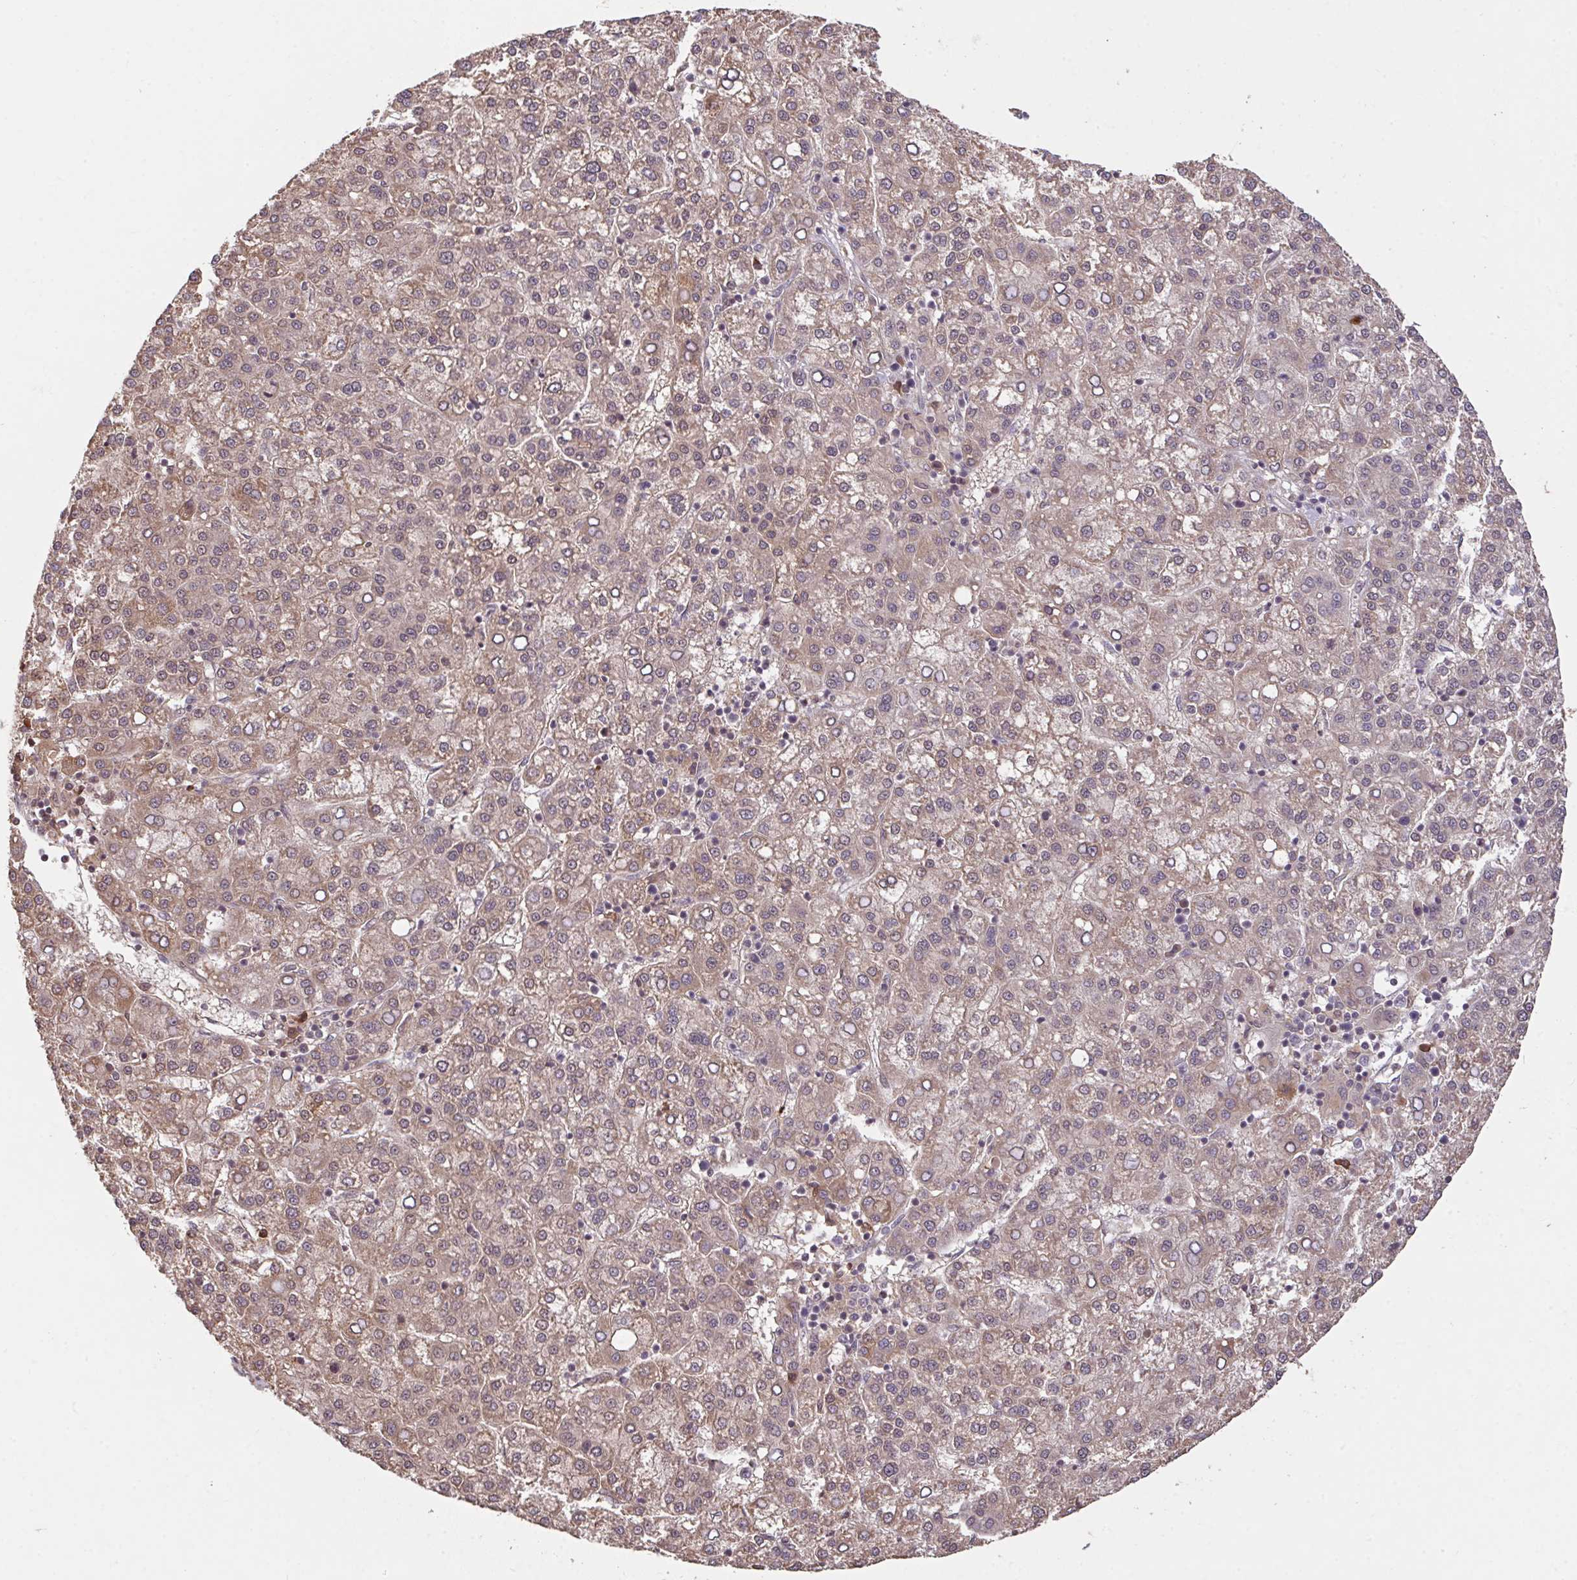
{"staining": {"intensity": "weak", "quantity": "25%-75%", "location": "cytoplasmic/membranous"}, "tissue": "liver cancer", "cell_type": "Tumor cells", "image_type": "cancer", "snomed": [{"axis": "morphology", "description": "Carcinoma, Hepatocellular, NOS"}, {"axis": "topography", "description": "Liver"}], "caption": "Immunohistochemistry (IHC) histopathology image of liver hepatocellular carcinoma stained for a protein (brown), which exhibits low levels of weak cytoplasmic/membranous expression in approximately 25%-75% of tumor cells.", "gene": "FCER1A", "patient": {"sex": "female", "age": 58}}